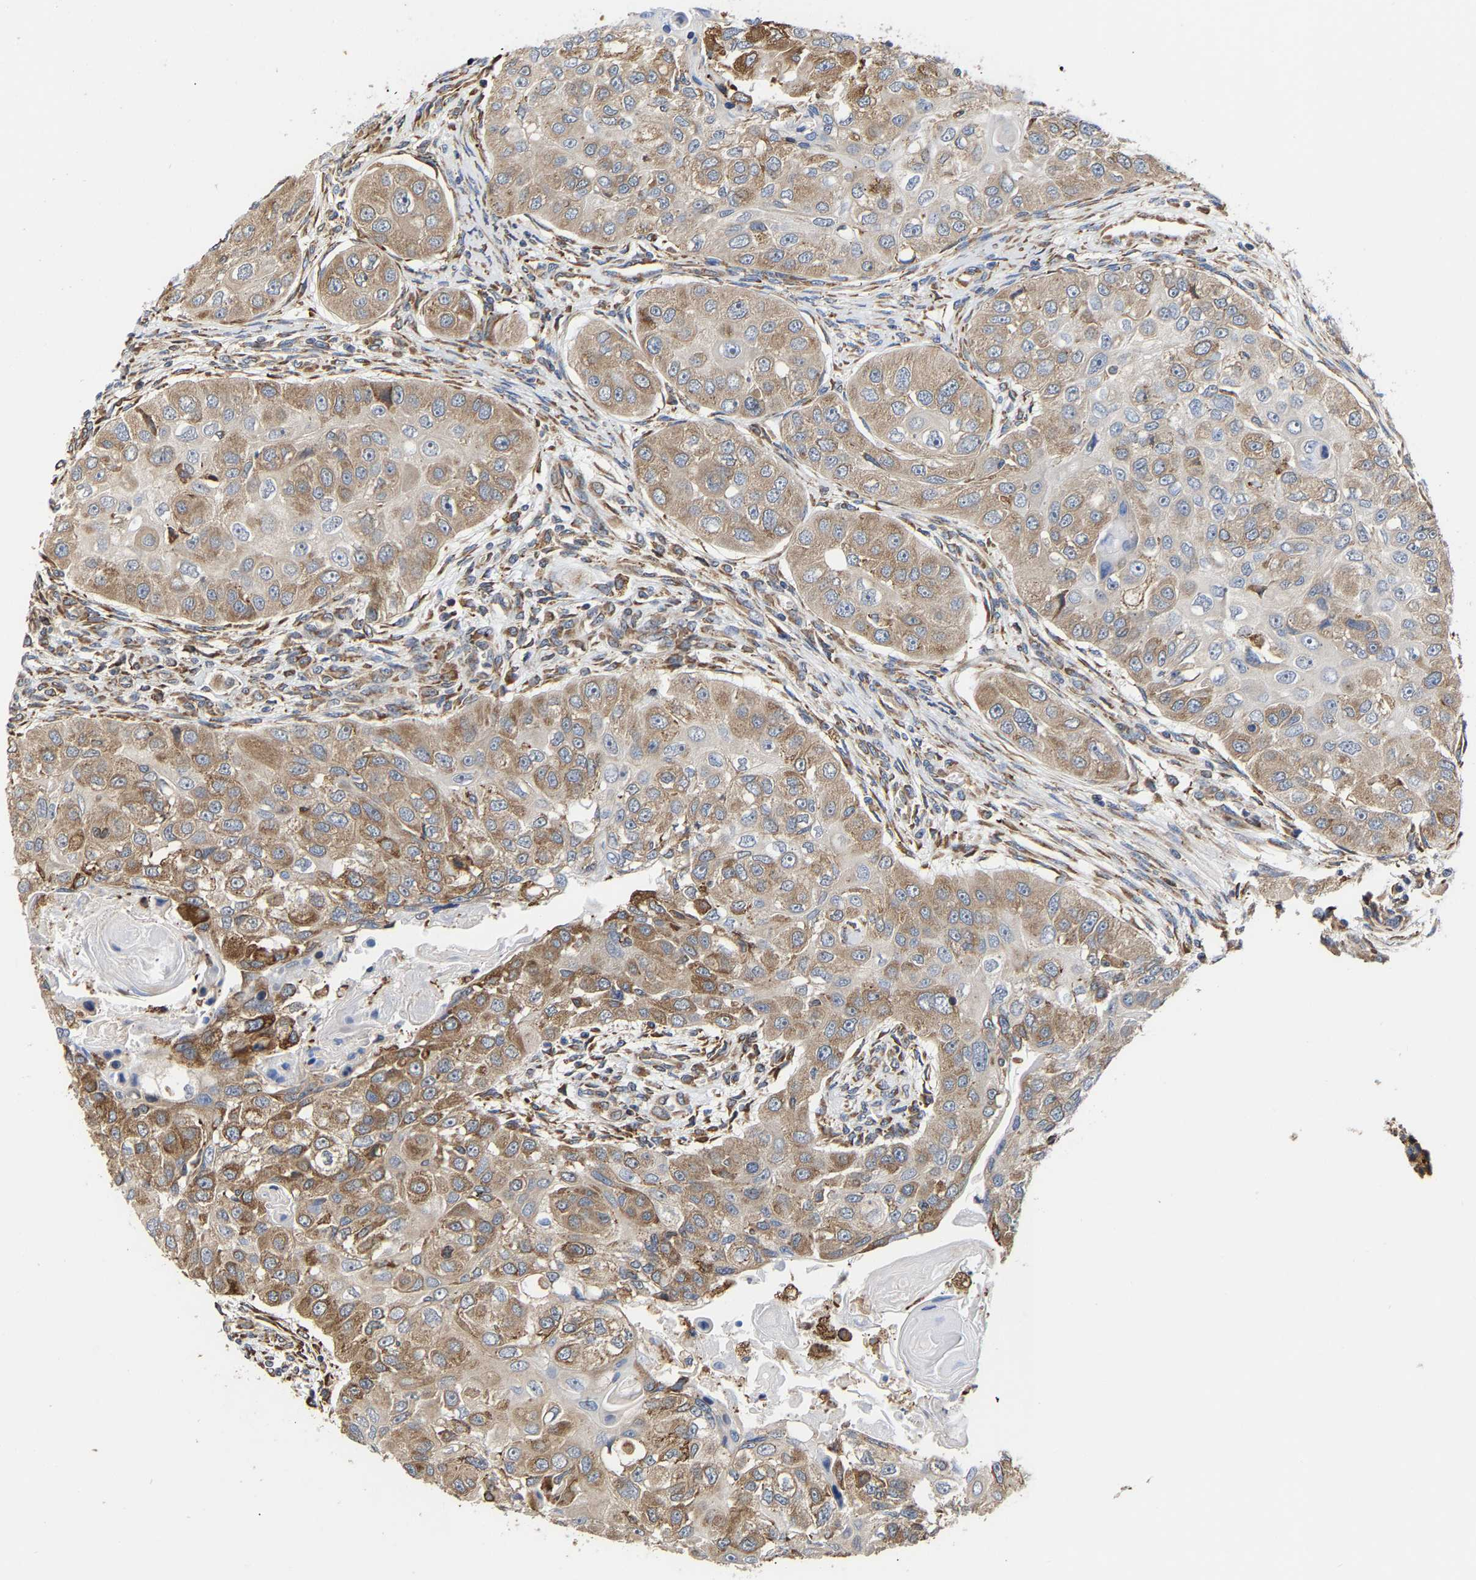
{"staining": {"intensity": "moderate", "quantity": ">75%", "location": "cytoplasmic/membranous"}, "tissue": "head and neck cancer", "cell_type": "Tumor cells", "image_type": "cancer", "snomed": [{"axis": "morphology", "description": "Normal tissue, NOS"}, {"axis": "morphology", "description": "Squamous cell carcinoma, NOS"}, {"axis": "topography", "description": "Skeletal muscle"}, {"axis": "topography", "description": "Head-Neck"}], "caption": "There is medium levels of moderate cytoplasmic/membranous positivity in tumor cells of head and neck cancer, as demonstrated by immunohistochemical staining (brown color).", "gene": "ARAP1", "patient": {"sex": "male", "age": 51}}